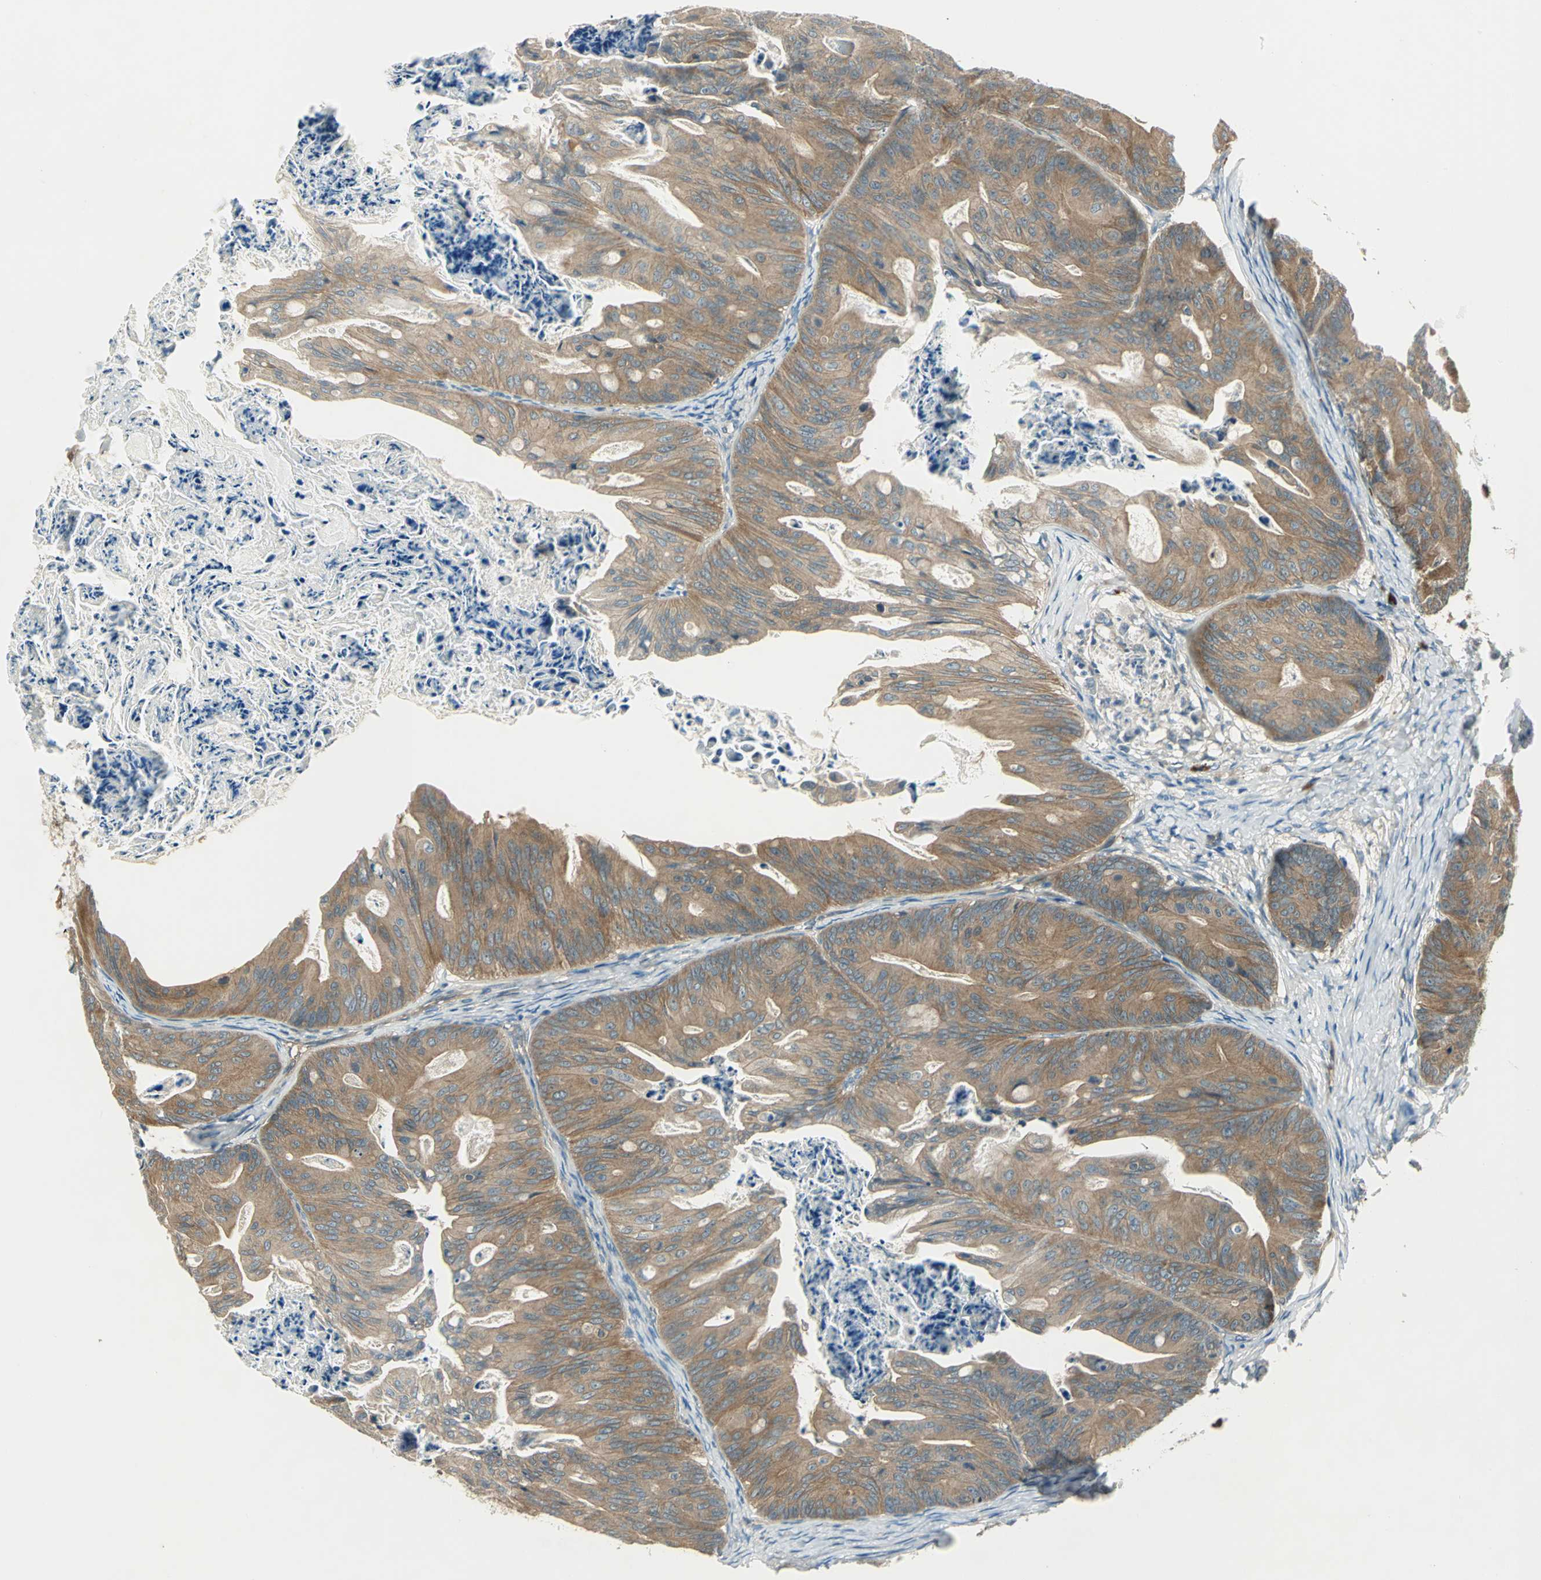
{"staining": {"intensity": "moderate", "quantity": ">75%", "location": "cytoplasmic/membranous"}, "tissue": "ovarian cancer", "cell_type": "Tumor cells", "image_type": "cancer", "snomed": [{"axis": "morphology", "description": "Cystadenocarcinoma, mucinous, NOS"}, {"axis": "topography", "description": "Ovary"}], "caption": "Immunohistochemical staining of ovarian mucinous cystadenocarcinoma reveals moderate cytoplasmic/membranous protein staining in approximately >75% of tumor cells. (DAB IHC, brown staining for protein, blue staining for nuclei).", "gene": "PRKAA1", "patient": {"sex": "female", "age": 36}}